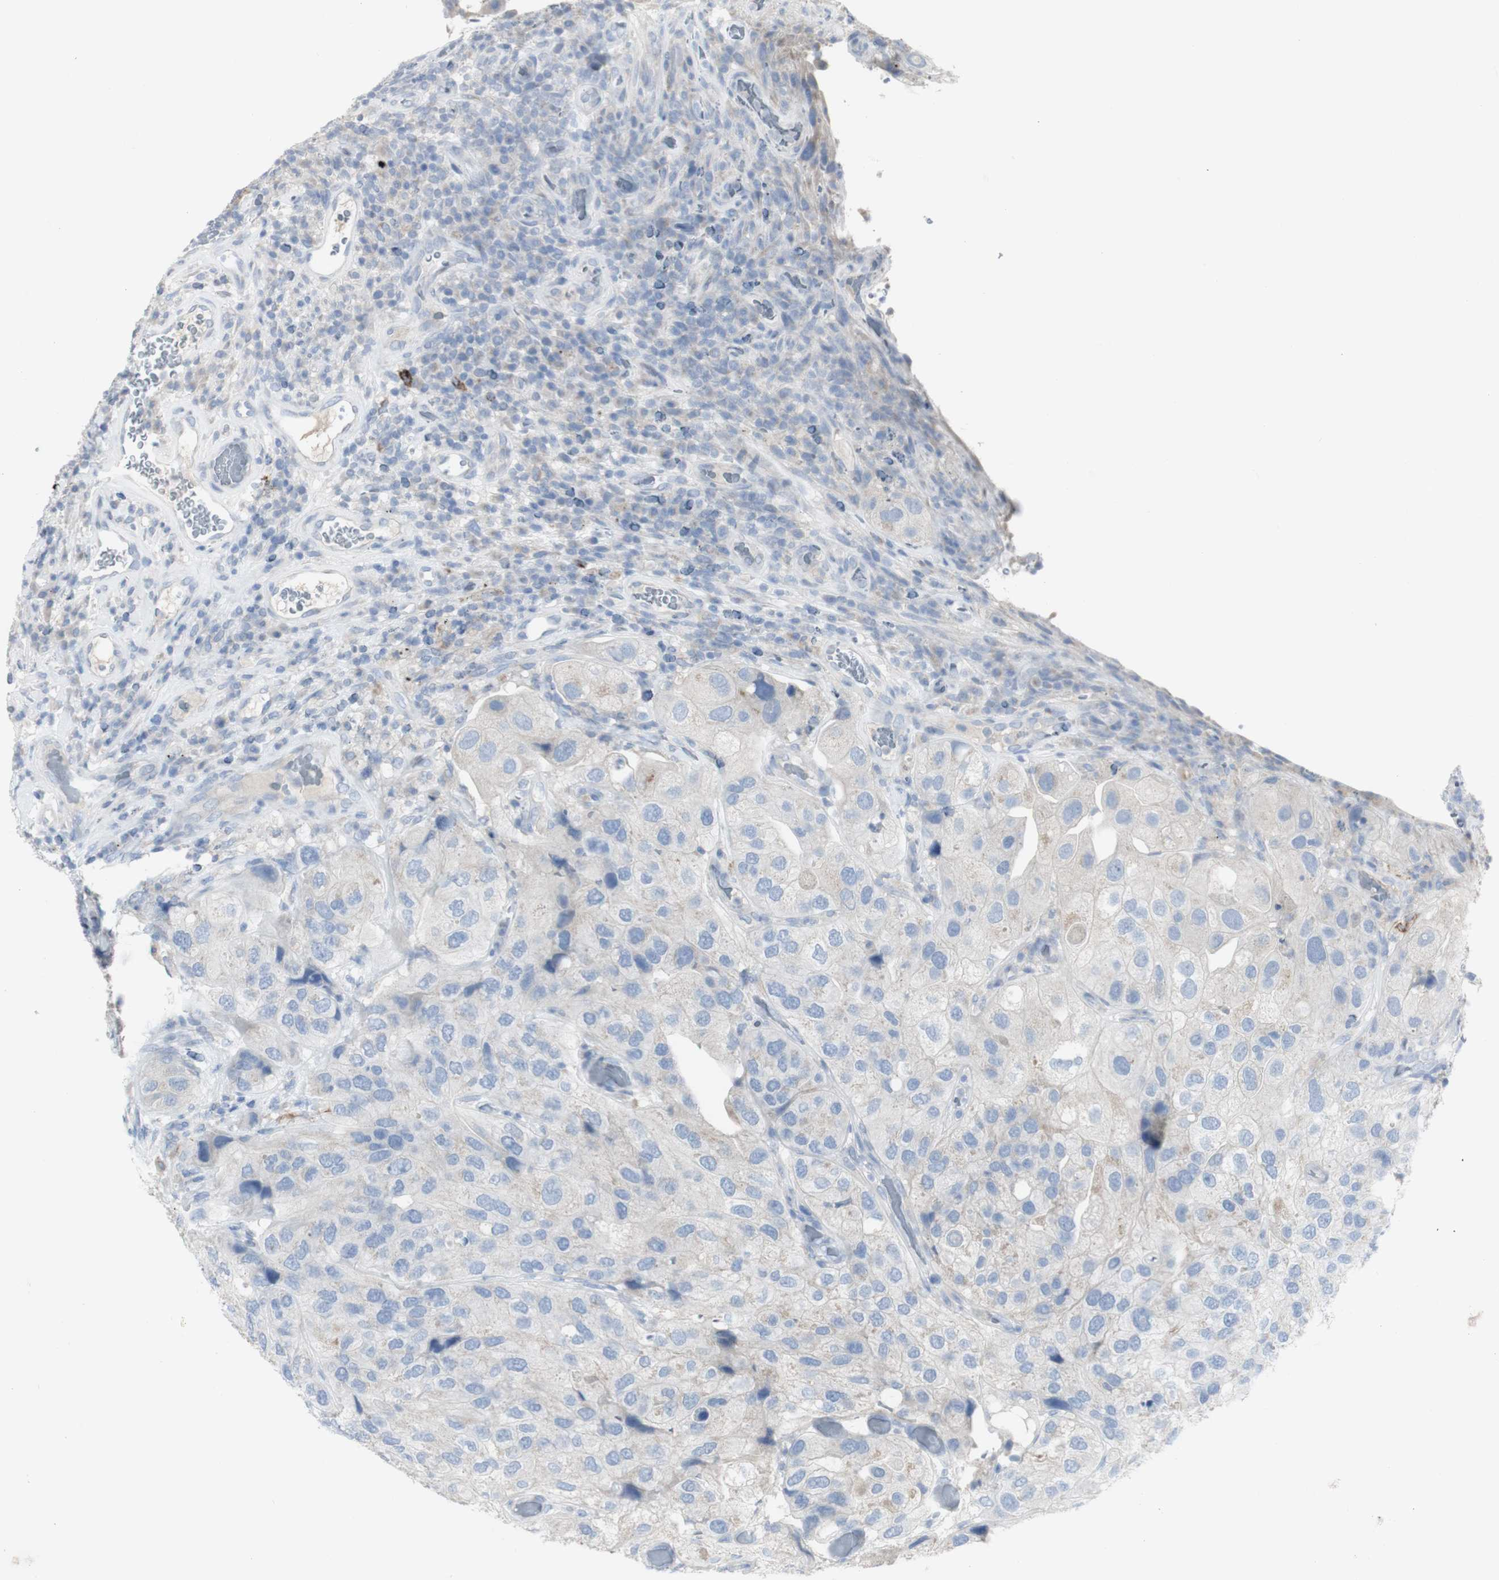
{"staining": {"intensity": "negative", "quantity": "none", "location": "none"}, "tissue": "urothelial cancer", "cell_type": "Tumor cells", "image_type": "cancer", "snomed": [{"axis": "morphology", "description": "Urothelial carcinoma, High grade"}, {"axis": "topography", "description": "Urinary bladder"}], "caption": "Tumor cells are negative for protein expression in human urothelial cancer.", "gene": "CD207", "patient": {"sex": "female", "age": 64}}